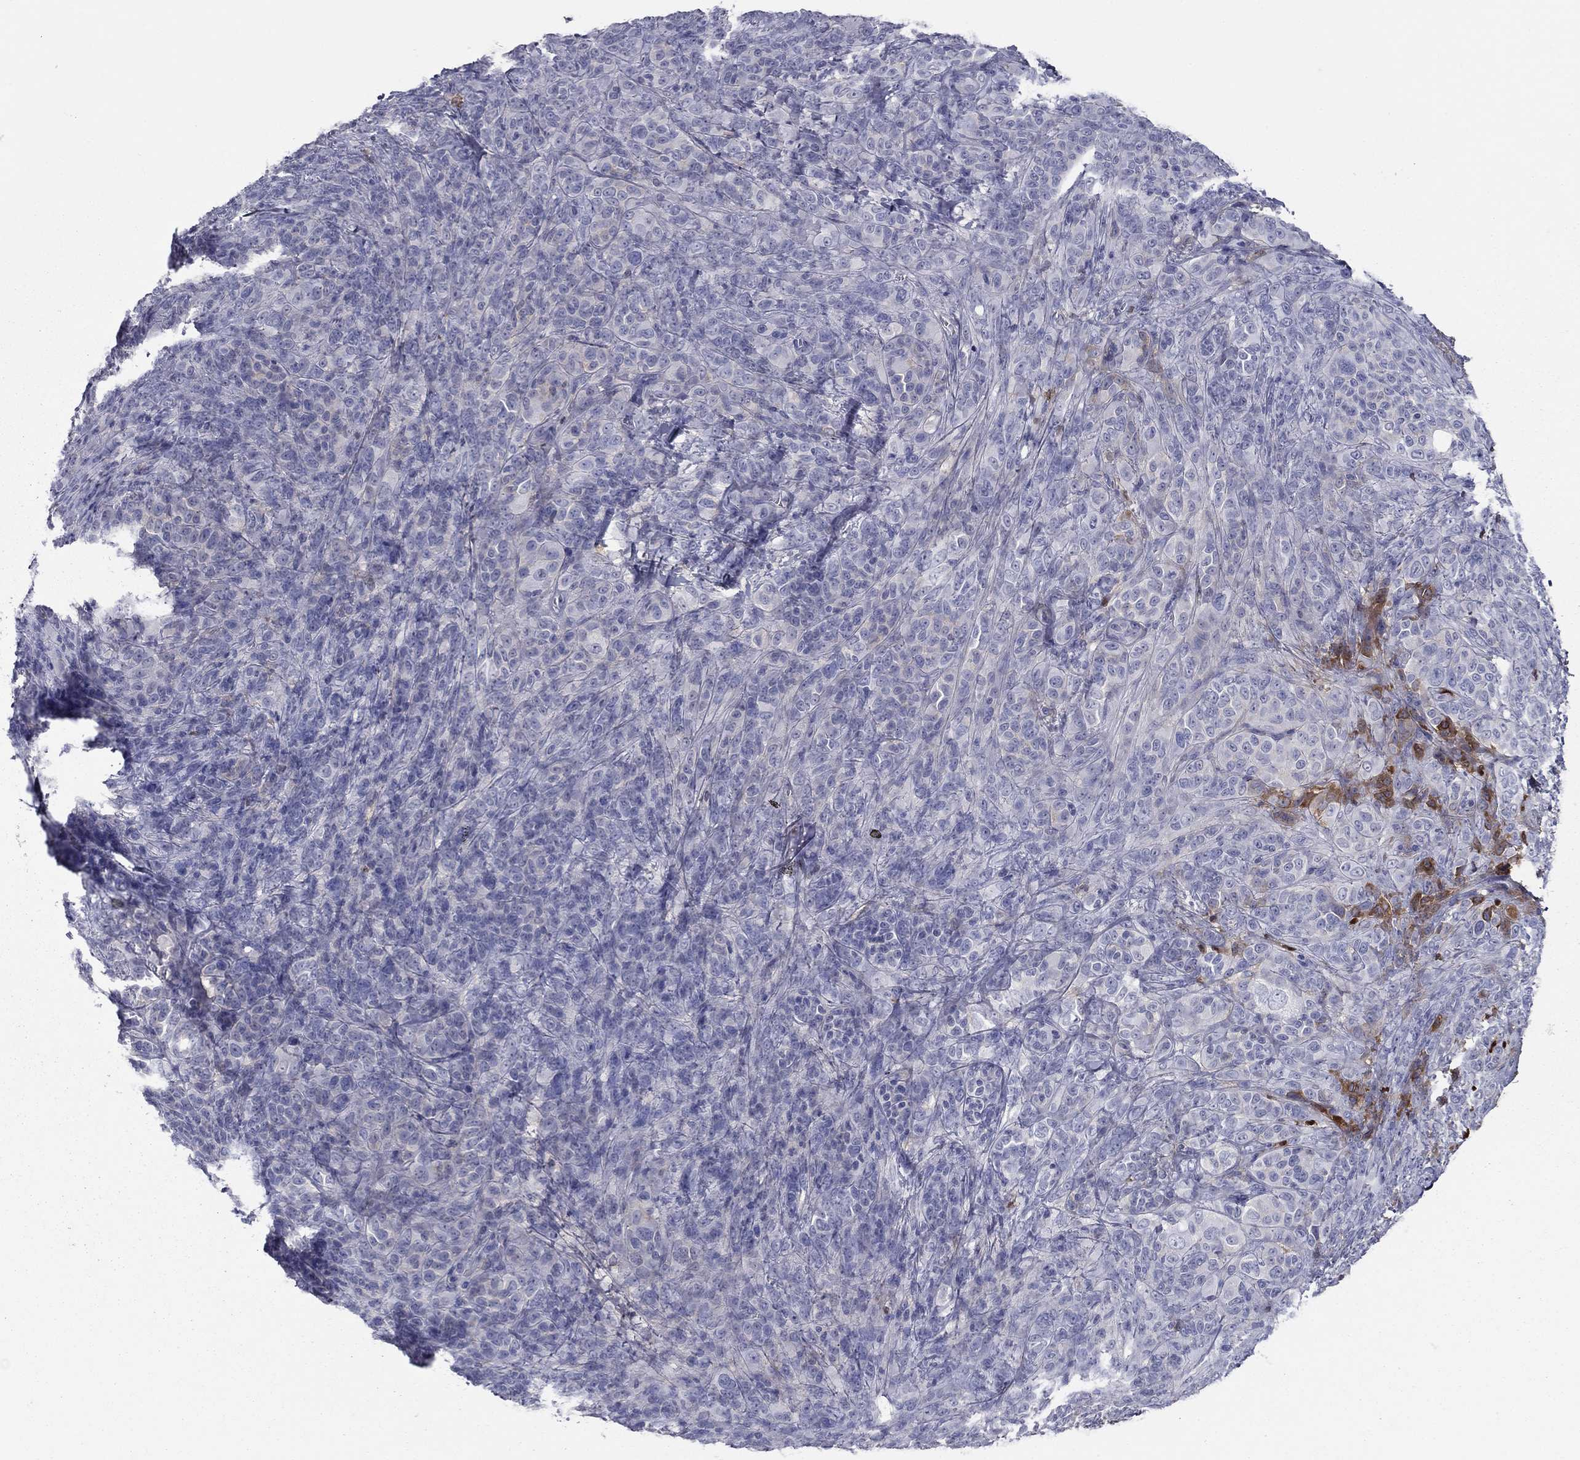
{"staining": {"intensity": "moderate", "quantity": "<25%", "location": "cytoplasmic/membranous"}, "tissue": "melanoma", "cell_type": "Tumor cells", "image_type": "cancer", "snomed": [{"axis": "morphology", "description": "Malignant melanoma, NOS"}, {"axis": "topography", "description": "Skin"}], "caption": "An image showing moderate cytoplasmic/membranous positivity in approximately <25% of tumor cells in malignant melanoma, as visualized by brown immunohistochemical staining.", "gene": "HPX", "patient": {"sex": "female", "age": 87}}